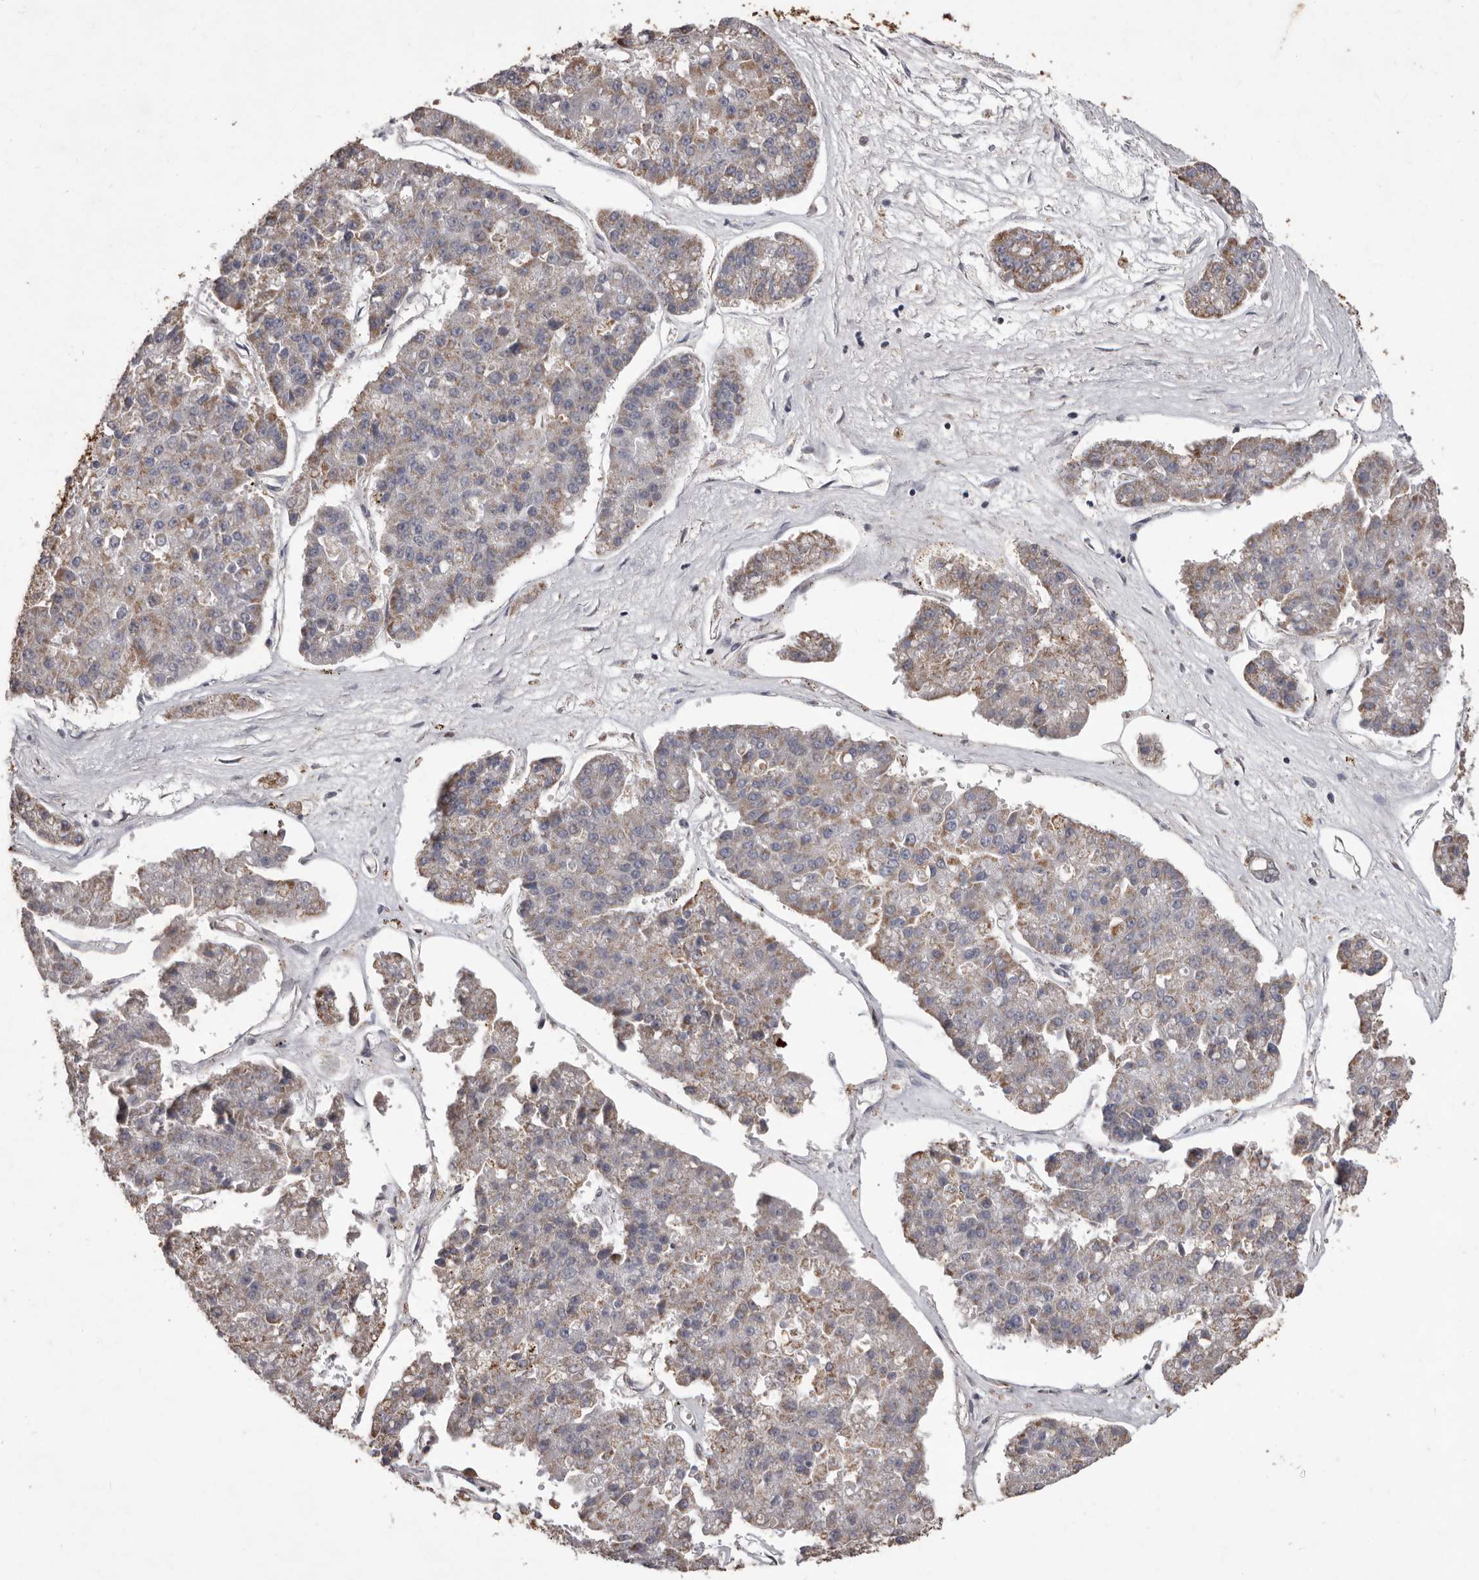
{"staining": {"intensity": "moderate", "quantity": "<25%", "location": "cytoplasmic/membranous"}, "tissue": "pancreatic cancer", "cell_type": "Tumor cells", "image_type": "cancer", "snomed": [{"axis": "morphology", "description": "Adenocarcinoma, NOS"}, {"axis": "topography", "description": "Pancreas"}], "caption": "A brown stain shows moderate cytoplasmic/membranous positivity of a protein in pancreatic cancer (adenocarcinoma) tumor cells.", "gene": "CXCL14", "patient": {"sex": "male", "age": 50}}